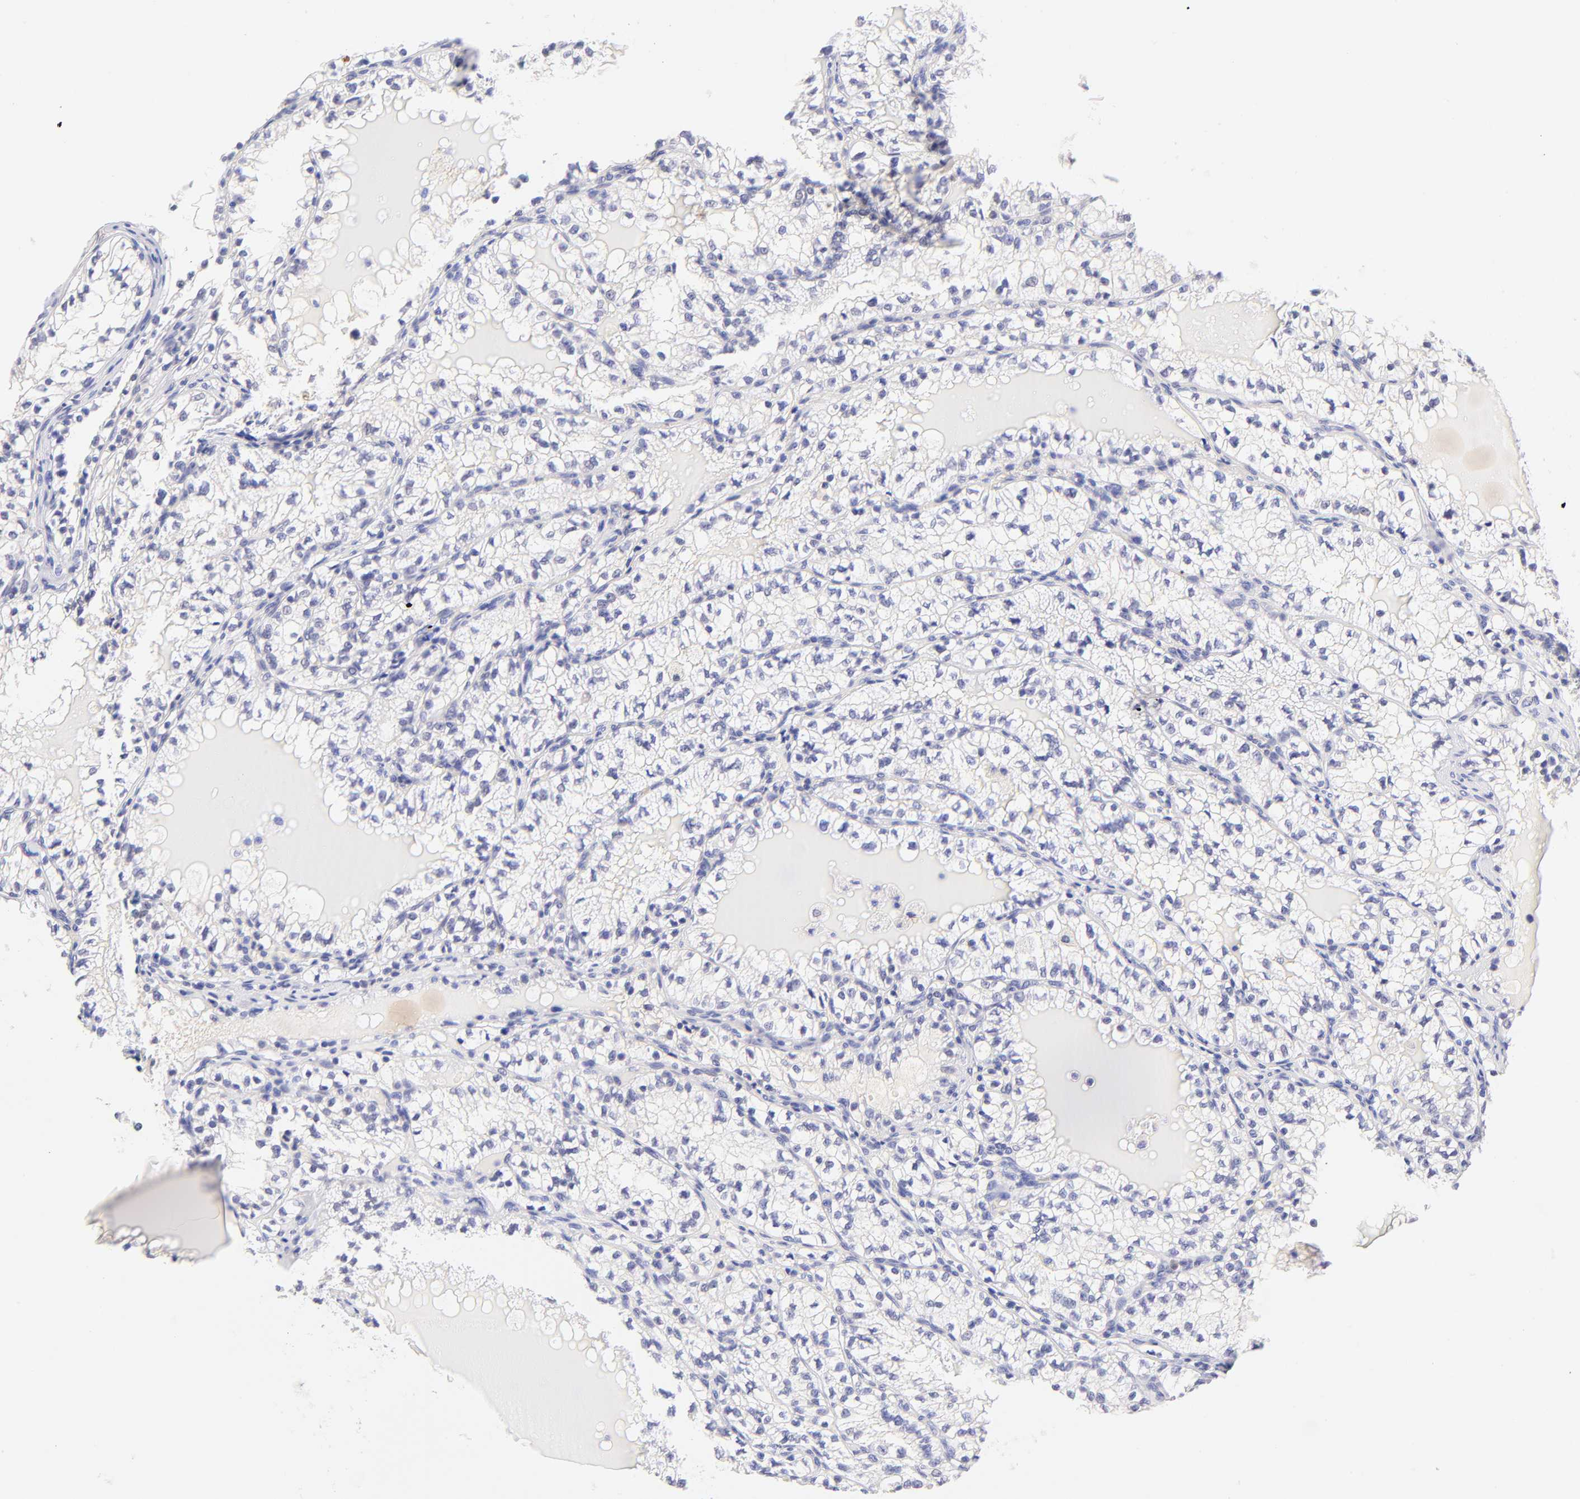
{"staining": {"intensity": "negative", "quantity": "none", "location": "none"}, "tissue": "renal cancer", "cell_type": "Tumor cells", "image_type": "cancer", "snomed": [{"axis": "morphology", "description": "Adenocarcinoma, NOS"}, {"axis": "topography", "description": "Kidney"}], "caption": "DAB (3,3'-diaminobenzidine) immunohistochemical staining of human adenocarcinoma (renal) displays no significant positivity in tumor cells.", "gene": "RPL11", "patient": {"sex": "male", "age": 61}}